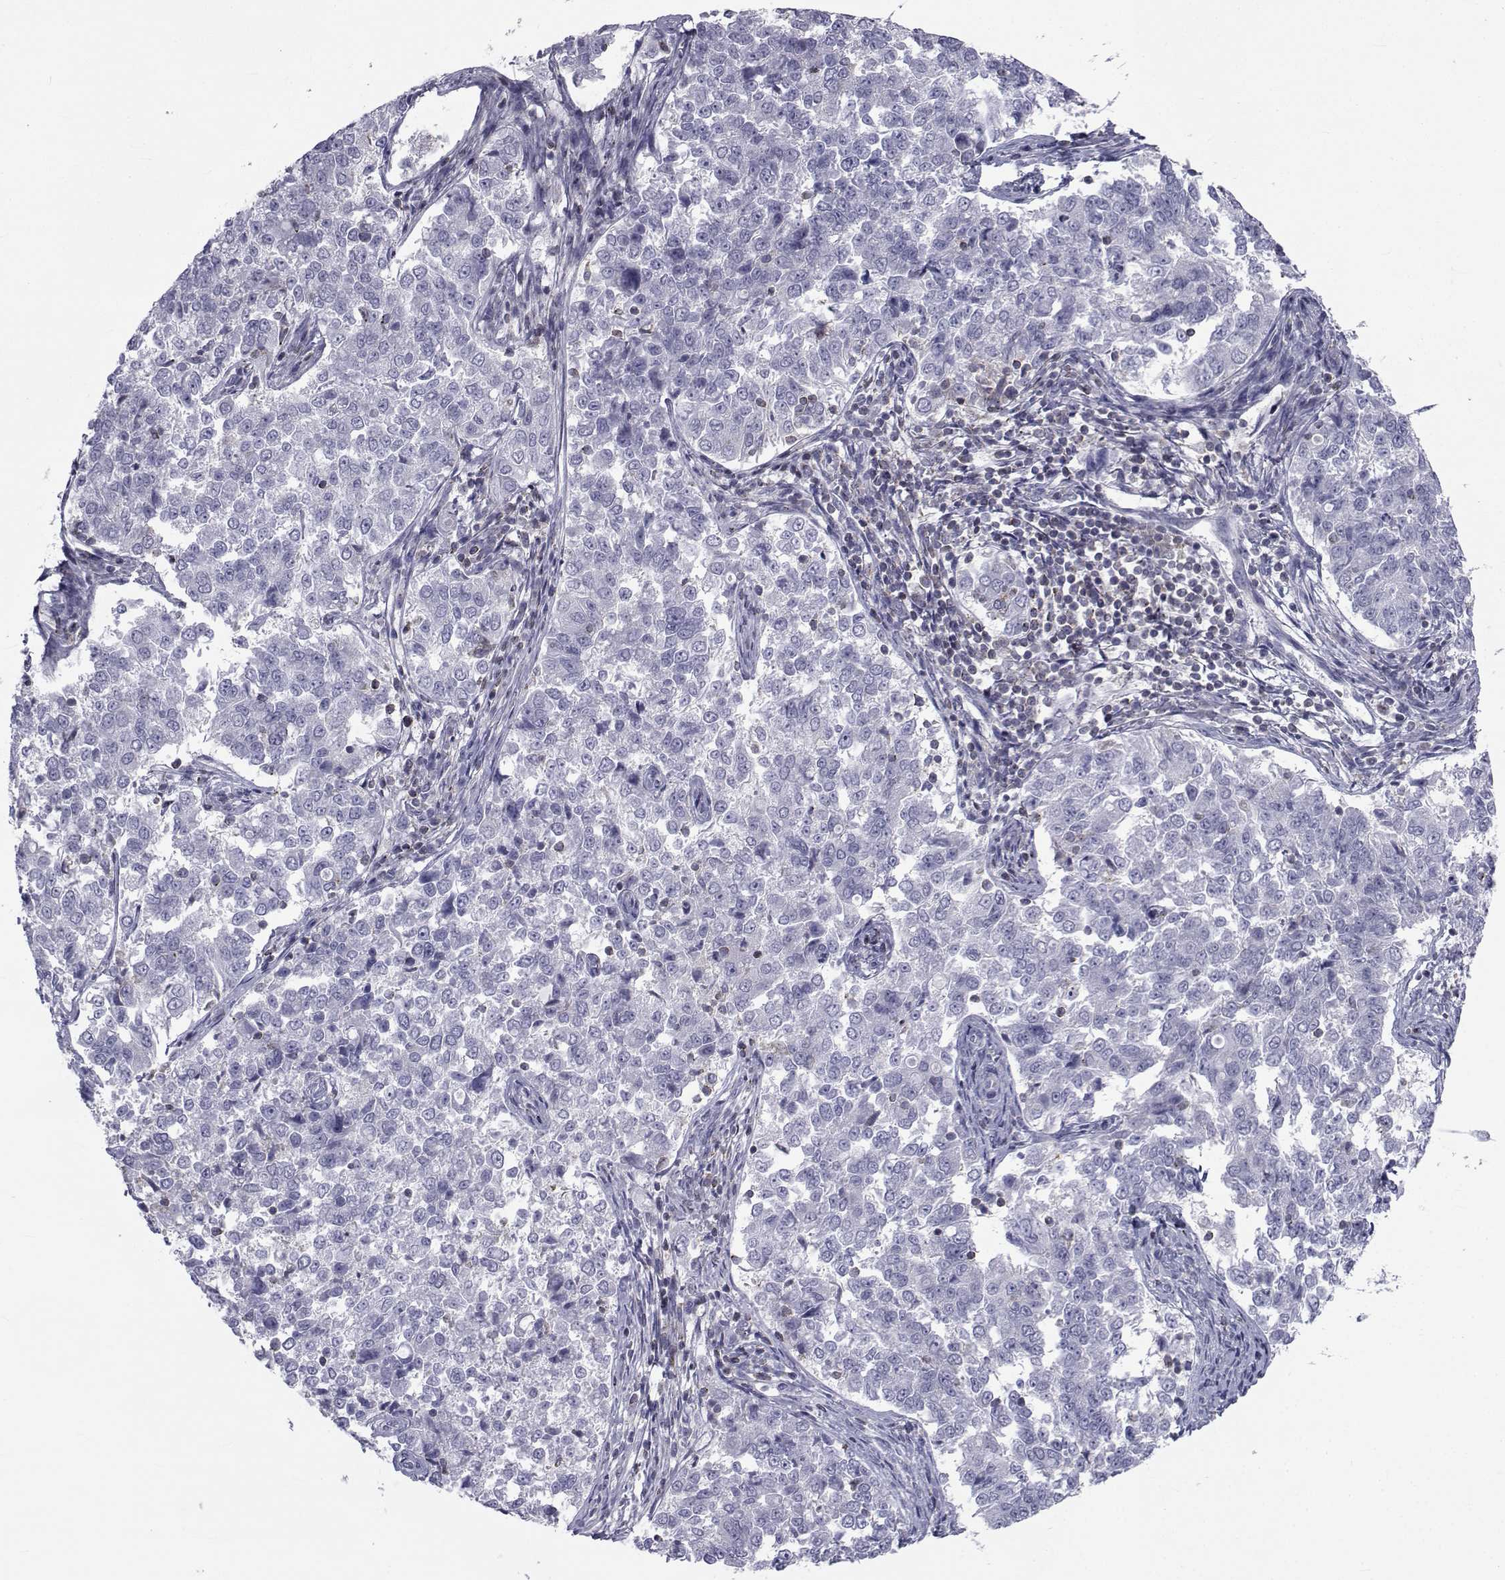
{"staining": {"intensity": "negative", "quantity": "none", "location": "none"}, "tissue": "endometrial cancer", "cell_type": "Tumor cells", "image_type": "cancer", "snomed": [{"axis": "morphology", "description": "Adenocarcinoma, NOS"}, {"axis": "topography", "description": "Endometrium"}], "caption": "This is an IHC image of adenocarcinoma (endometrial). There is no staining in tumor cells.", "gene": "PDE6H", "patient": {"sex": "female", "age": 43}}